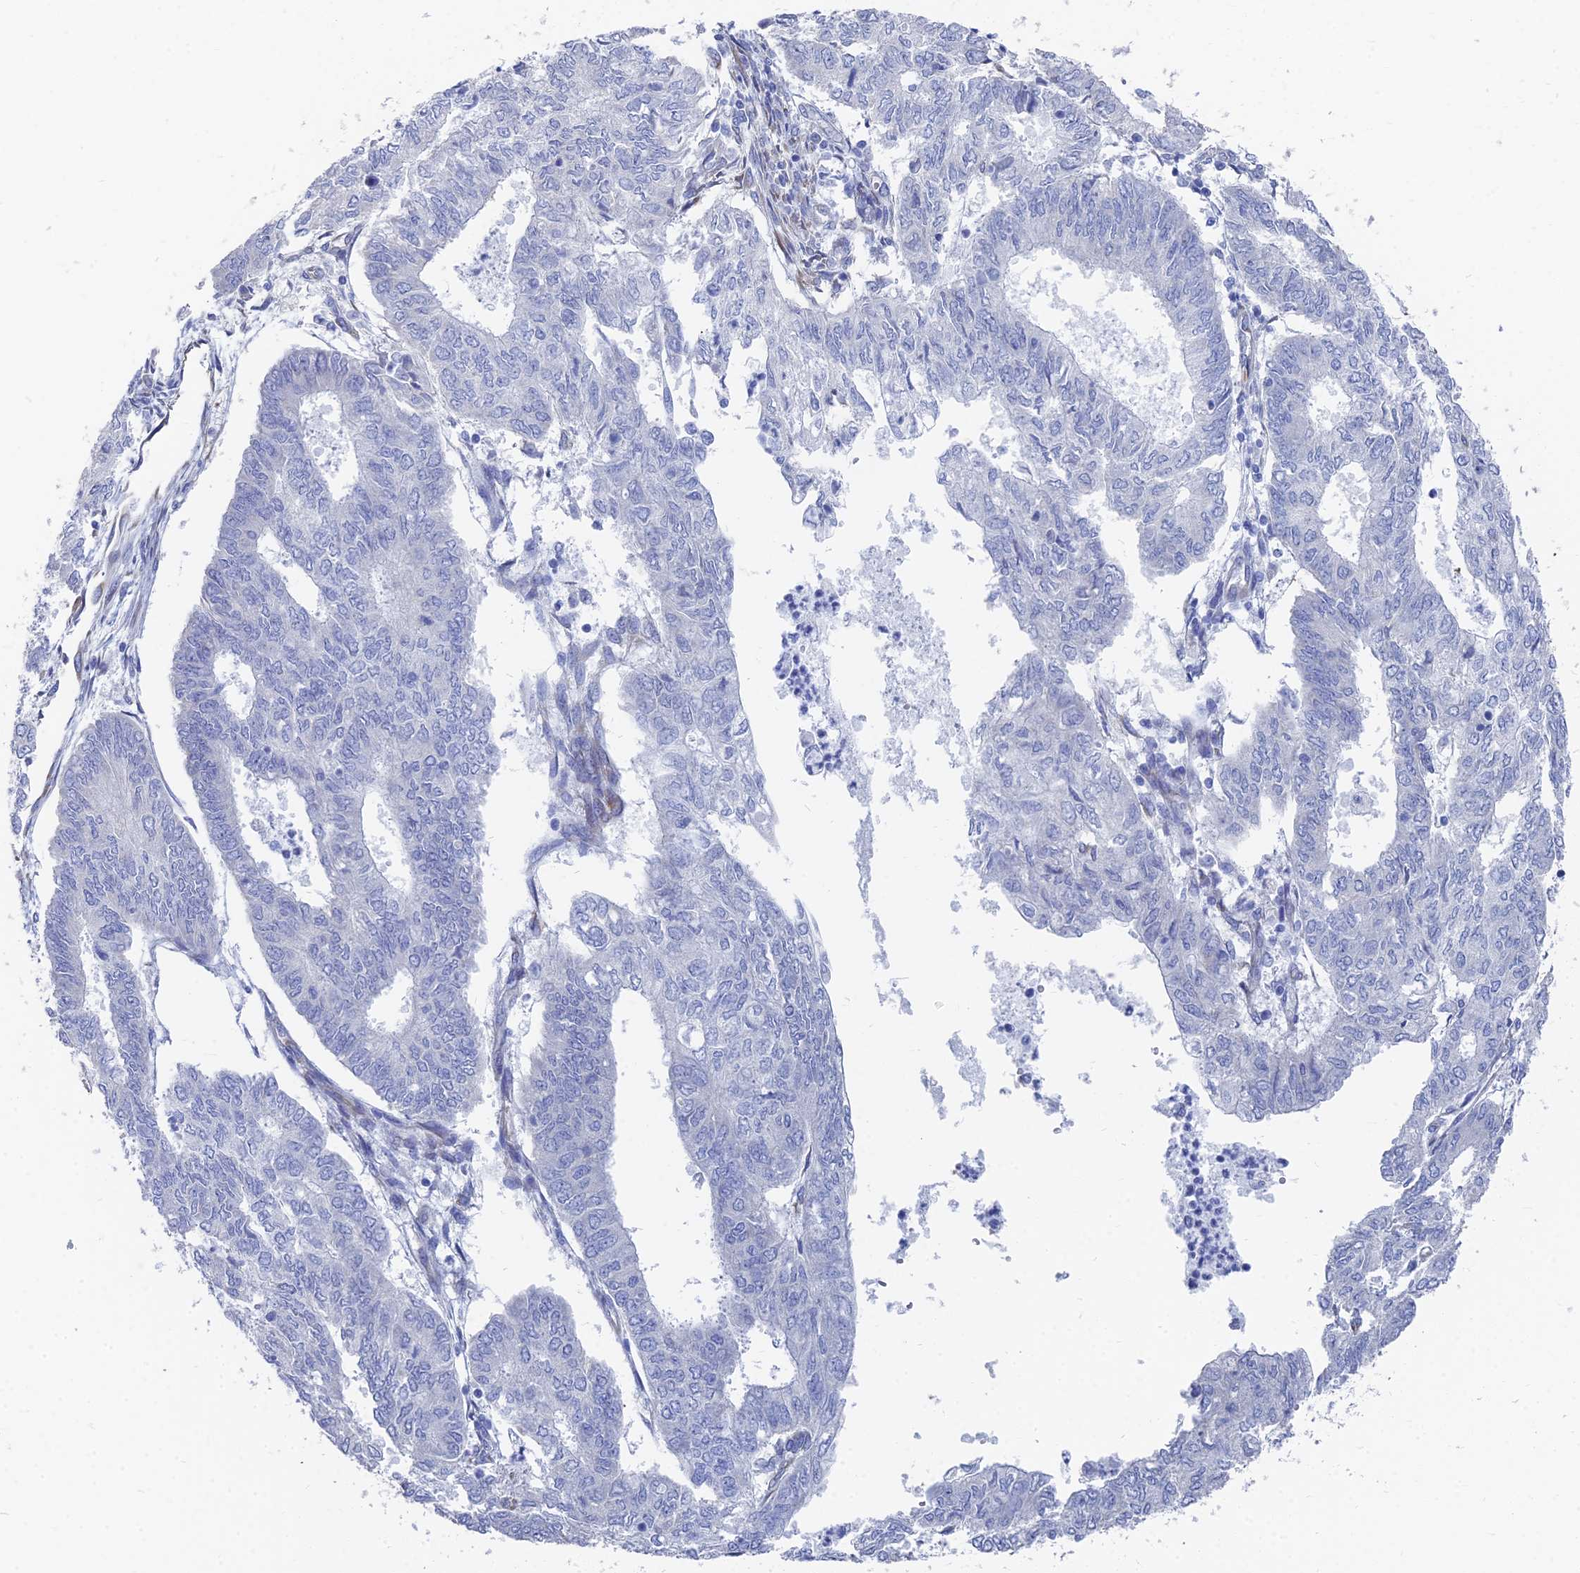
{"staining": {"intensity": "negative", "quantity": "none", "location": "none"}, "tissue": "endometrial cancer", "cell_type": "Tumor cells", "image_type": "cancer", "snomed": [{"axis": "morphology", "description": "Adenocarcinoma, NOS"}, {"axis": "topography", "description": "Endometrium"}], "caption": "Immunohistochemistry photomicrograph of human endometrial cancer stained for a protein (brown), which demonstrates no staining in tumor cells.", "gene": "TNNT3", "patient": {"sex": "female", "age": 68}}